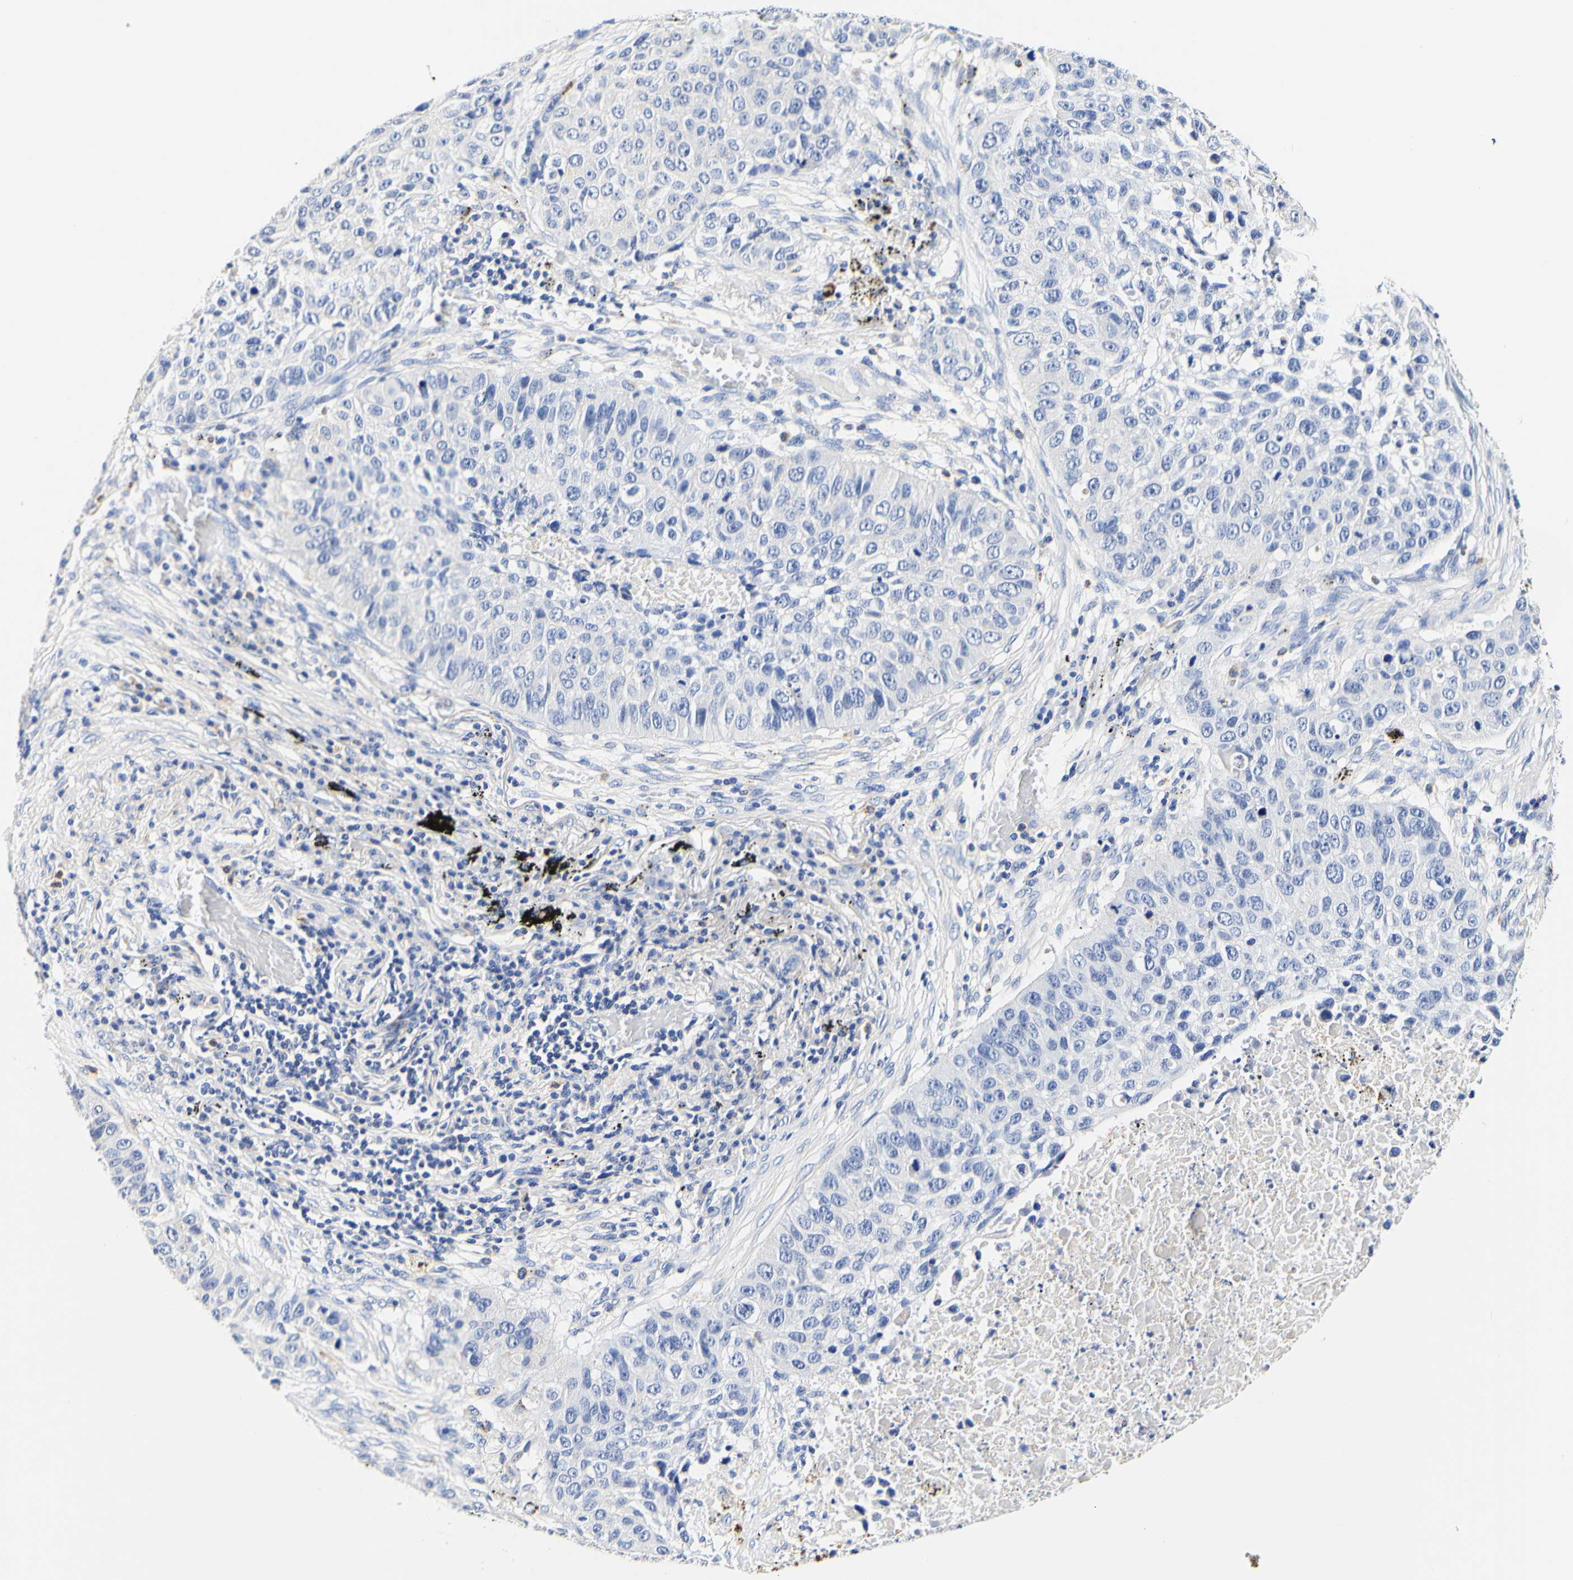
{"staining": {"intensity": "negative", "quantity": "none", "location": "none"}, "tissue": "lung cancer", "cell_type": "Tumor cells", "image_type": "cancer", "snomed": [{"axis": "morphology", "description": "Squamous cell carcinoma, NOS"}, {"axis": "topography", "description": "Lung"}], "caption": "High power microscopy photomicrograph of an immunohistochemistry histopathology image of lung squamous cell carcinoma, revealing no significant staining in tumor cells.", "gene": "CAMK4", "patient": {"sex": "male", "age": 57}}